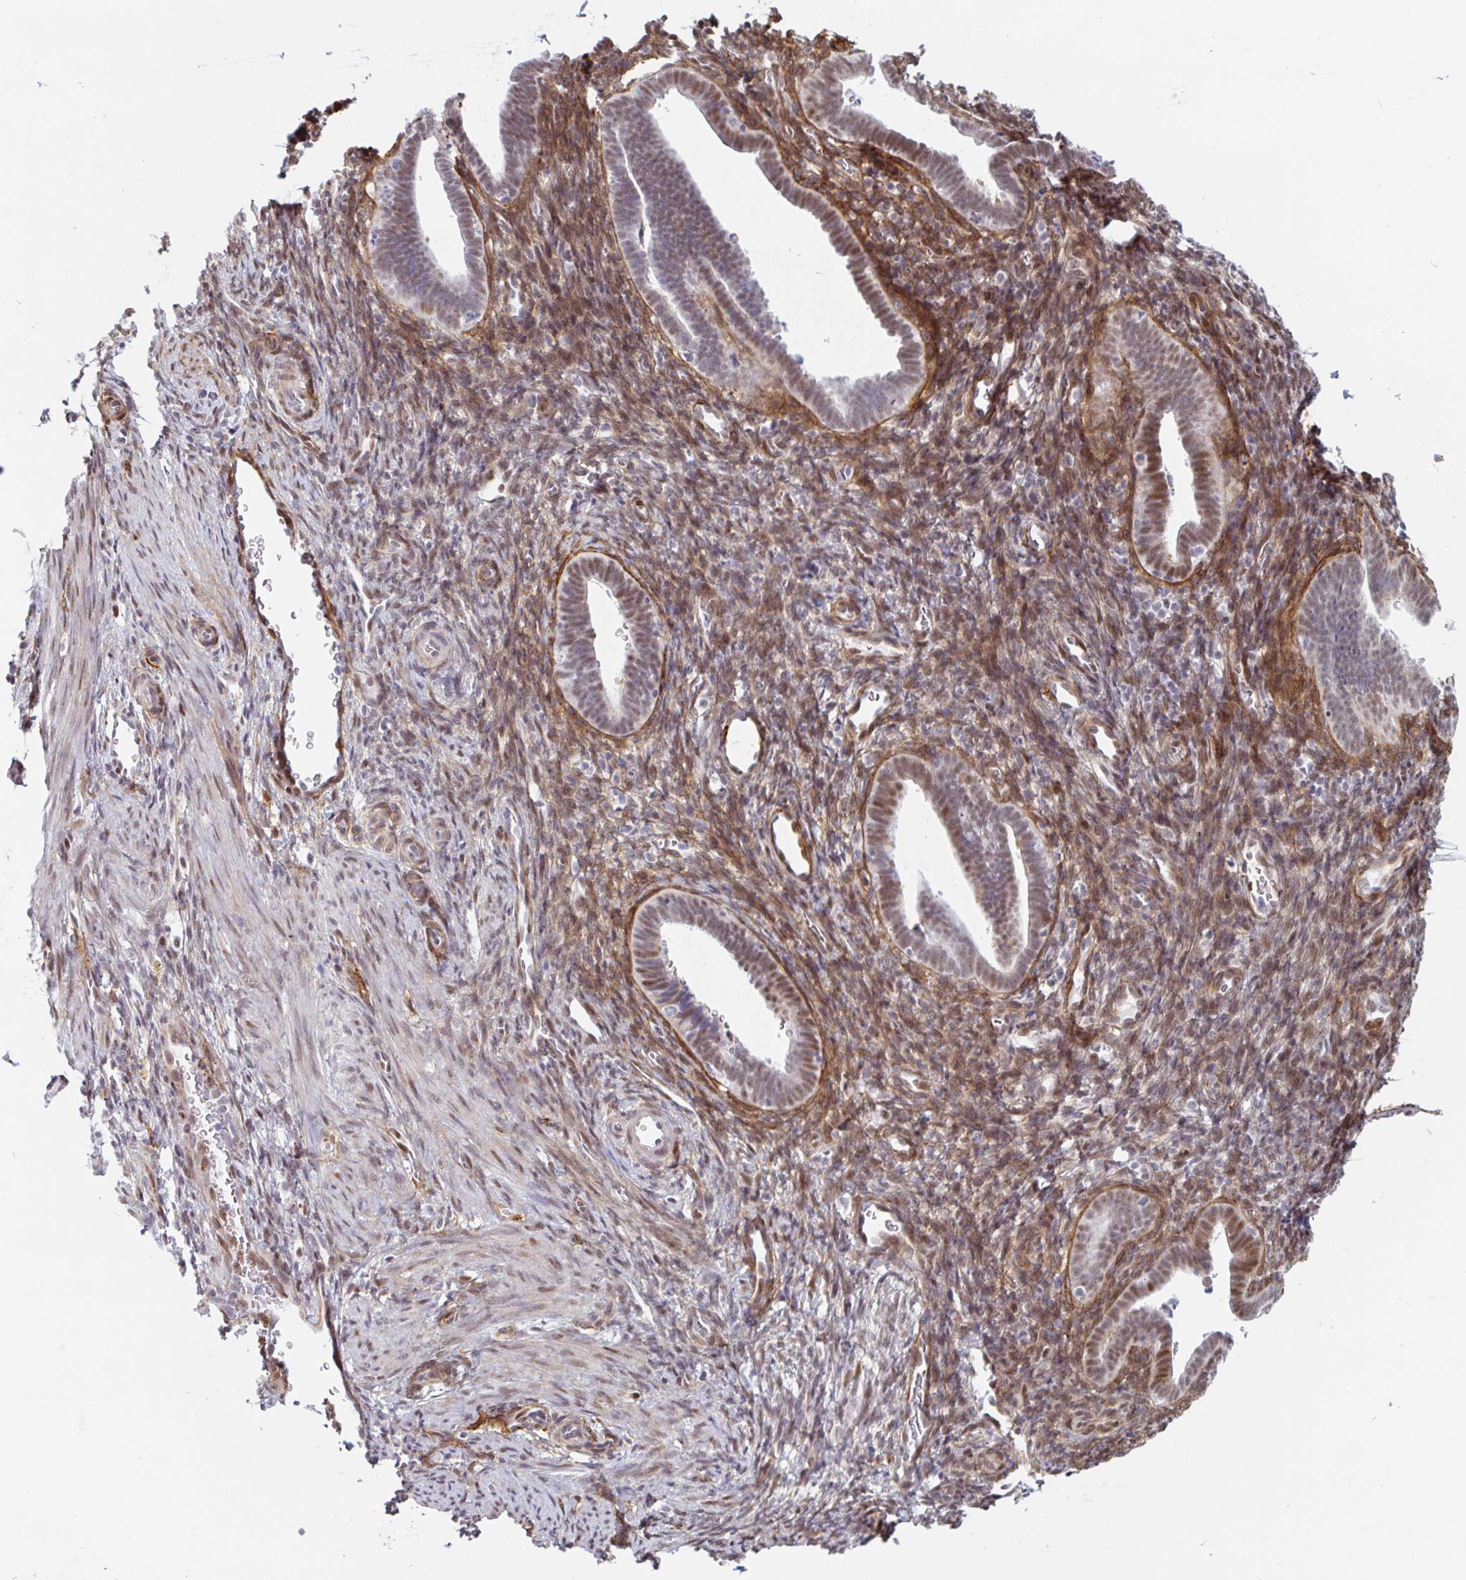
{"staining": {"intensity": "moderate", "quantity": "25%-75%", "location": "nuclear"}, "tissue": "endometrium", "cell_type": "Cells in endometrial stroma", "image_type": "normal", "snomed": [{"axis": "morphology", "description": "Normal tissue, NOS"}, {"axis": "topography", "description": "Endometrium"}], "caption": "Protein analysis of normal endometrium exhibits moderate nuclear positivity in approximately 25%-75% of cells in endometrial stroma. (IHC, brightfield microscopy, high magnification).", "gene": "TMEM119", "patient": {"sex": "female", "age": 34}}